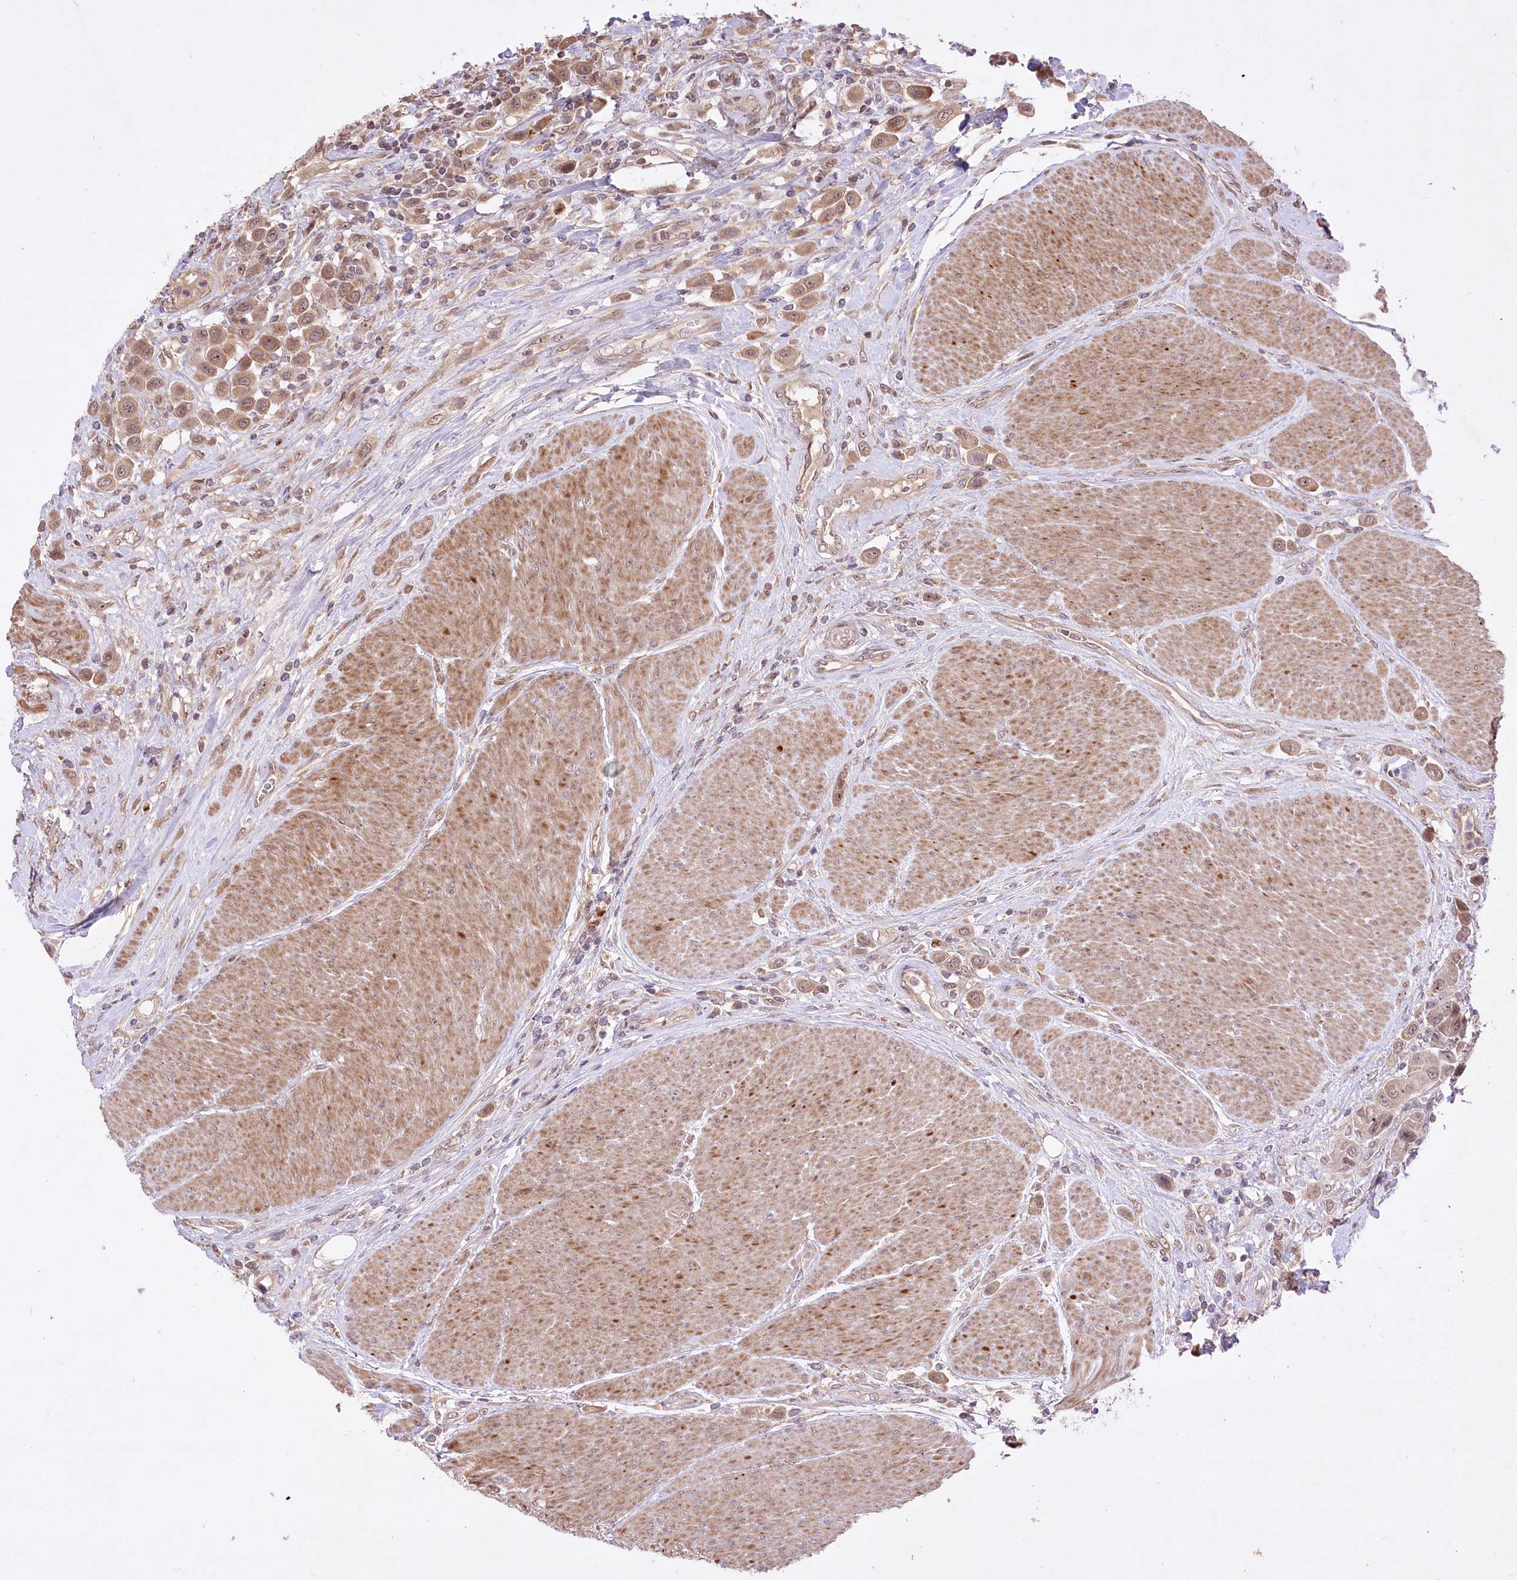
{"staining": {"intensity": "weak", "quantity": ">75%", "location": "cytoplasmic/membranous,nuclear"}, "tissue": "urothelial cancer", "cell_type": "Tumor cells", "image_type": "cancer", "snomed": [{"axis": "morphology", "description": "Urothelial carcinoma, High grade"}, {"axis": "topography", "description": "Urinary bladder"}], "caption": "Protein expression analysis of human urothelial cancer reveals weak cytoplasmic/membranous and nuclear staining in about >75% of tumor cells. The protein is stained brown, and the nuclei are stained in blue (DAB (3,3'-diaminobenzidine) IHC with brightfield microscopy, high magnification).", "gene": "HELT", "patient": {"sex": "male", "age": 50}}